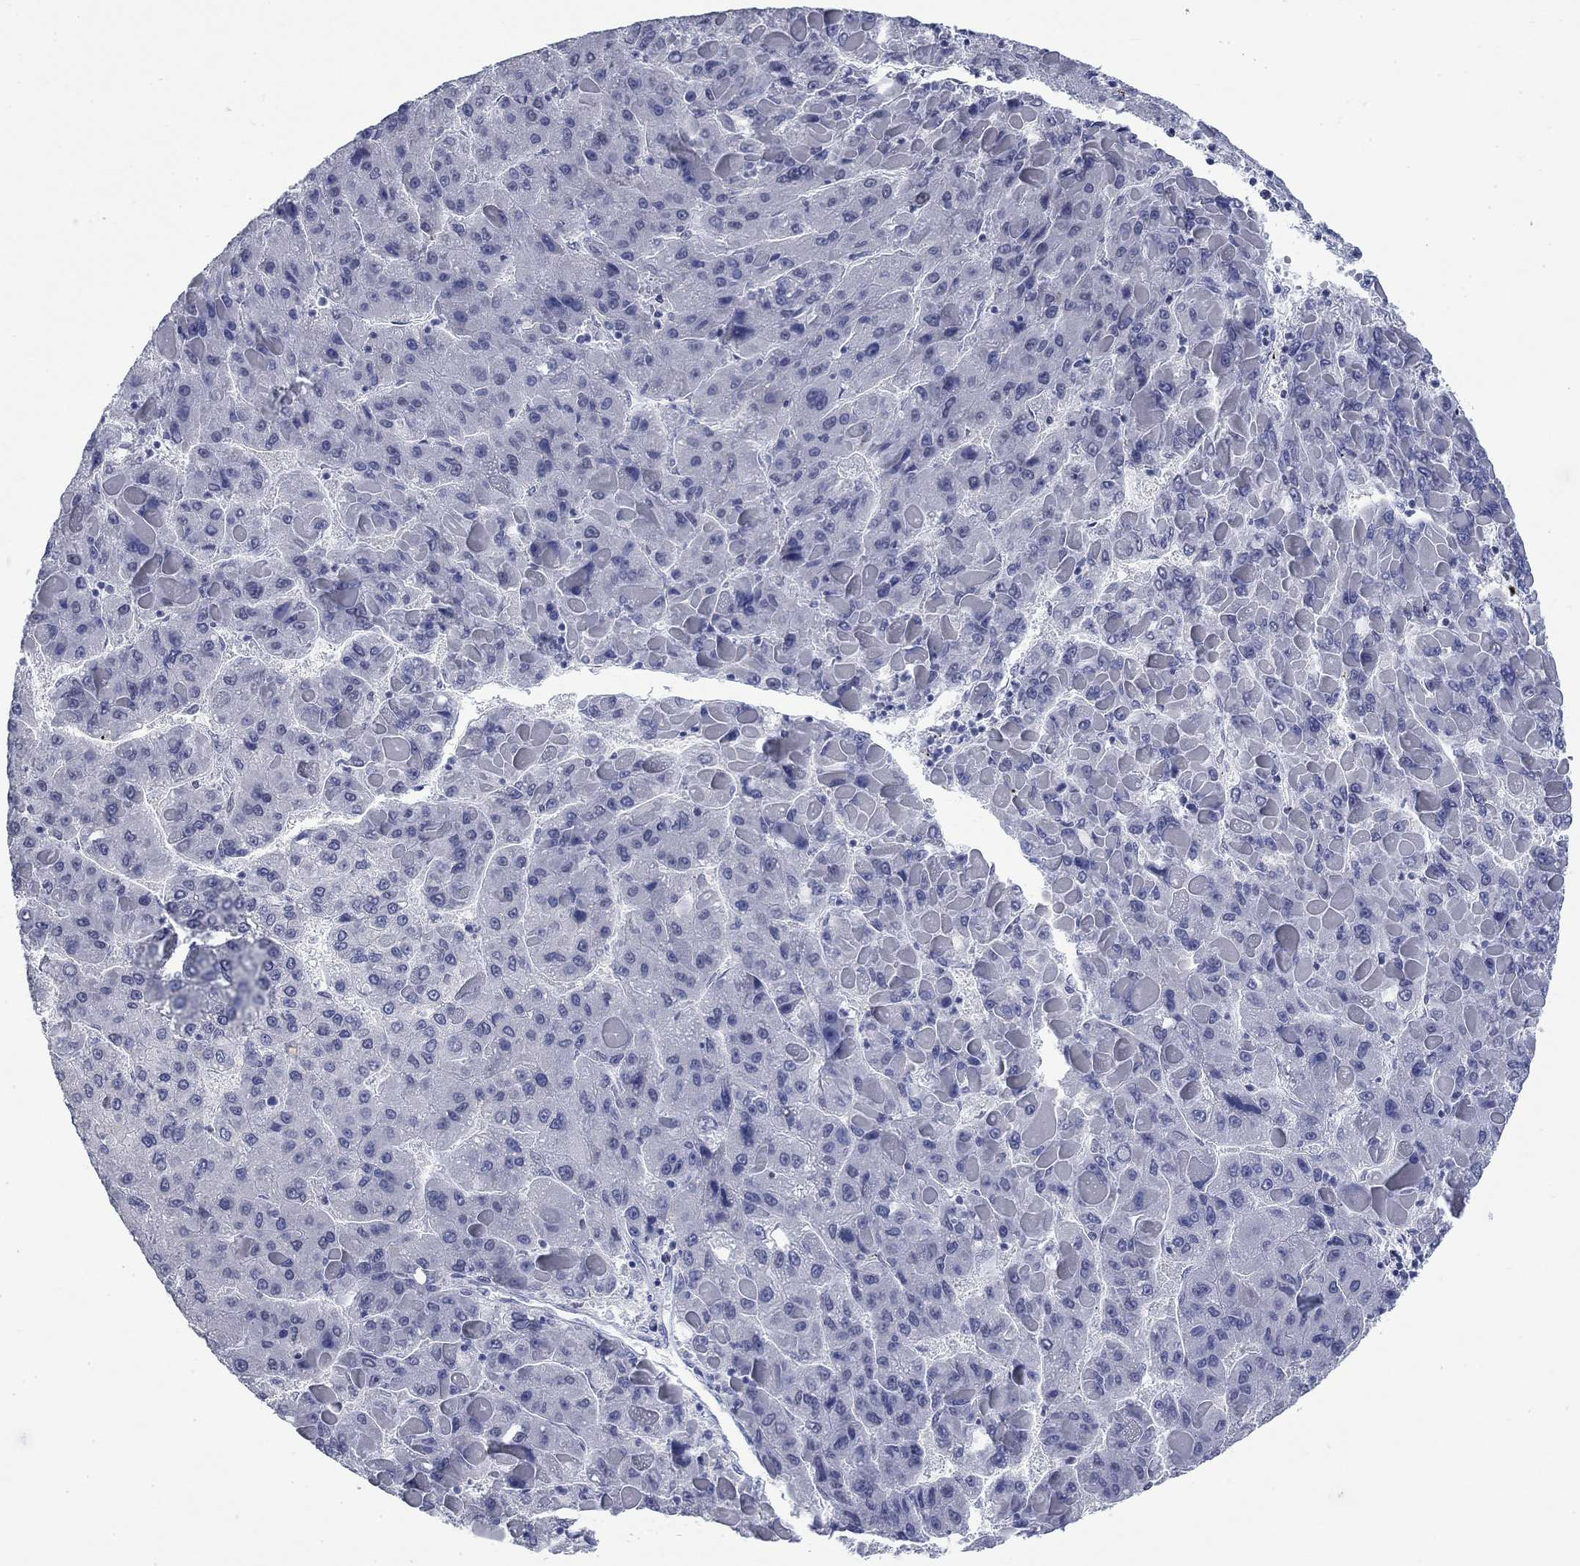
{"staining": {"intensity": "negative", "quantity": "none", "location": "none"}, "tissue": "liver cancer", "cell_type": "Tumor cells", "image_type": "cancer", "snomed": [{"axis": "morphology", "description": "Carcinoma, Hepatocellular, NOS"}, {"axis": "topography", "description": "Liver"}], "caption": "This is an IHC histopathology image of human liver hepatocellular carcinoma. There is no positivity in tumor cells.", "gene": "NPAS3", "patient": {"sex": "female", "age": 82}}